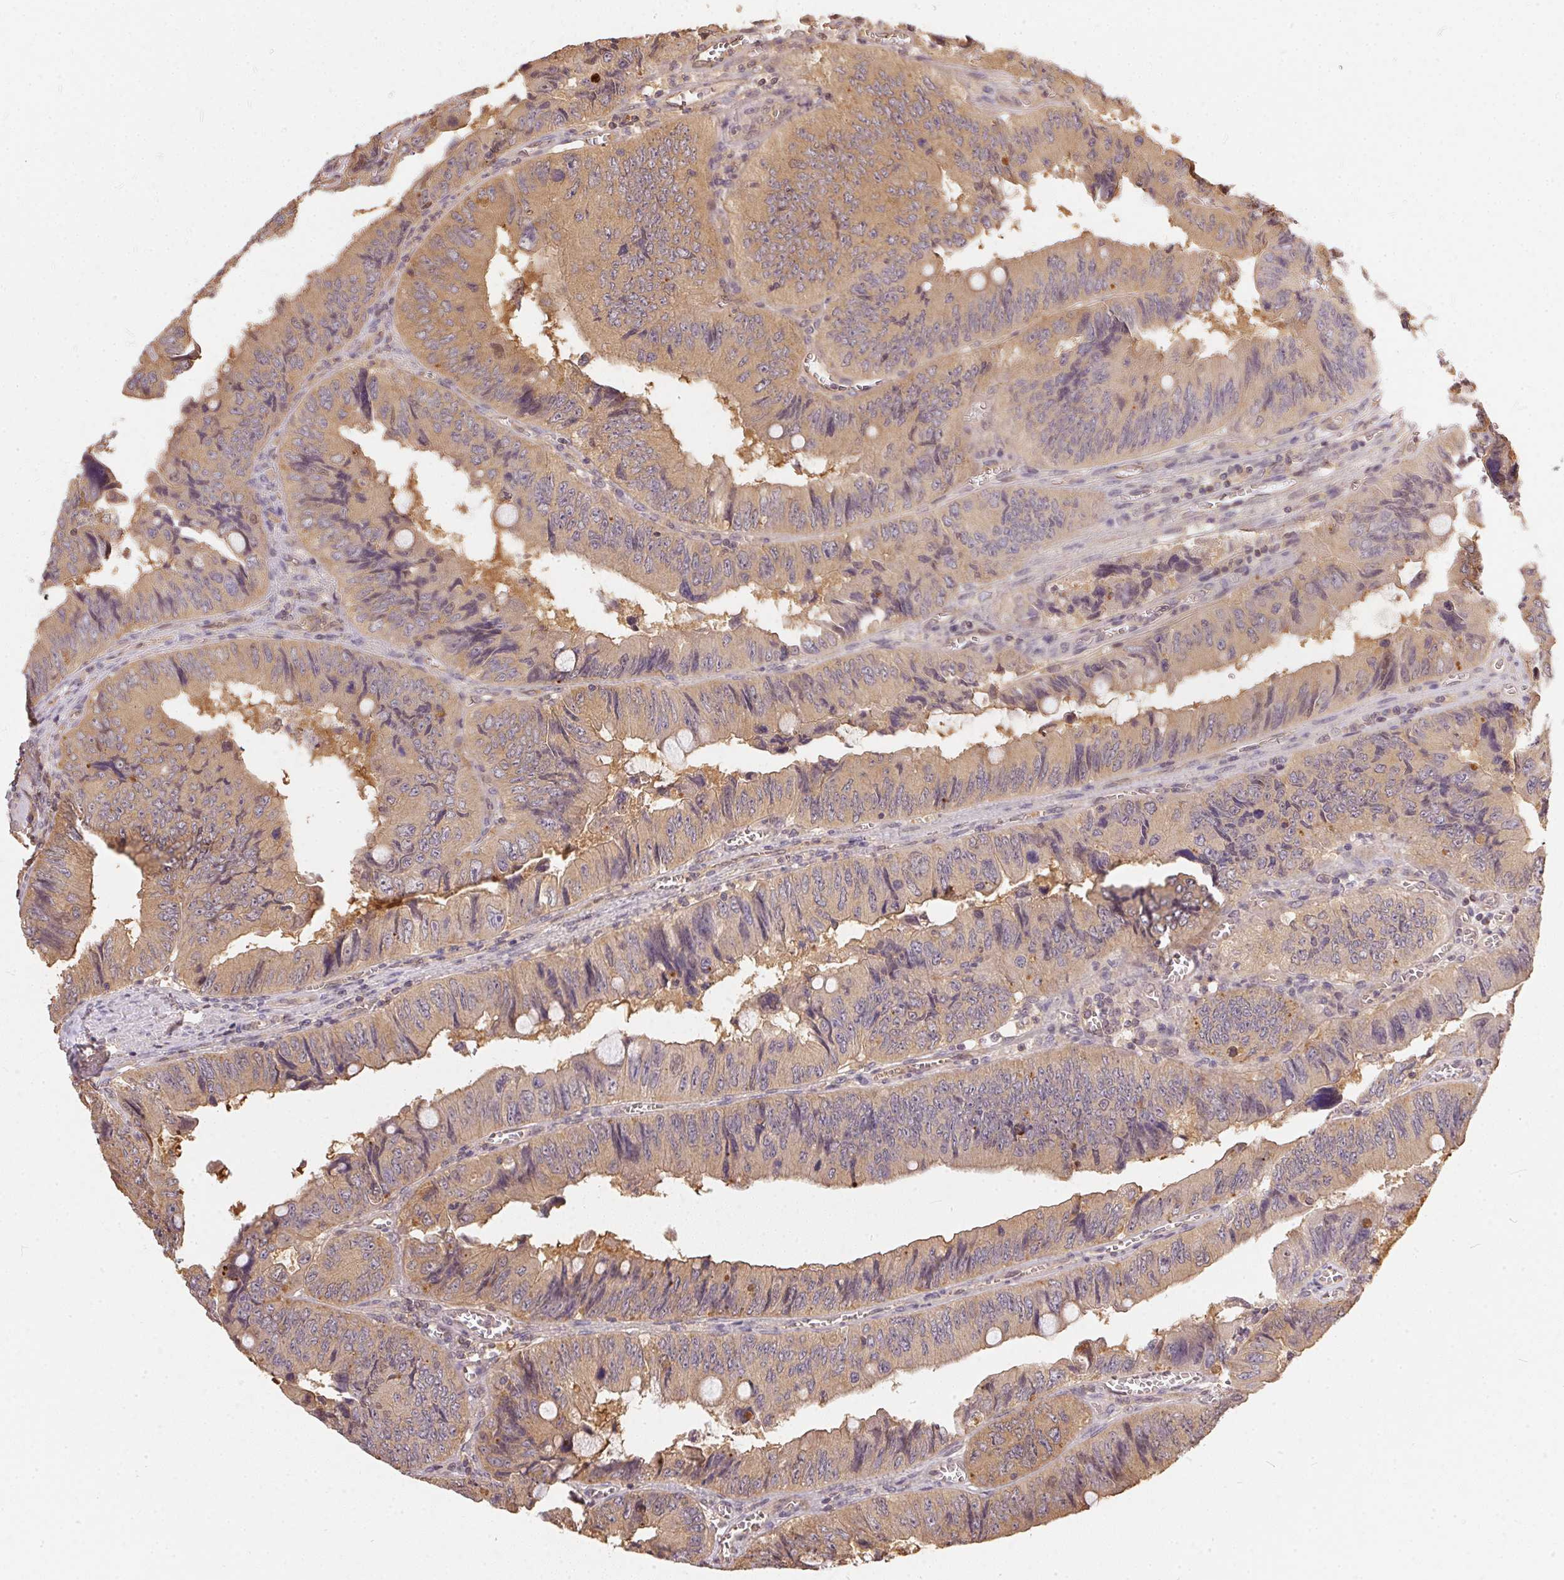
{"staining": {"intensity": "weak", "quantity": ">75%", "location": "cytoplasmic/membranous"}, "tissue": "colorectal cancer", "cell_type": "Tumor cells", "image_type": "cancer", "snomed": [{"axis": "morphology", "description": "Adenocarcinoma, NOS"}, {"axis": "topography", "description": "Colon"}], "caption": "Colorectal cancer (adenocarcinoma) stained with DAB (3,3'-diaminobenzidine) IHC demonstrates low levels of weak cytoplasmic/membranous staining in approximately >75% of tumor cells.", "gene": "BLMH", "patient": {"sex": "female", "age": 84}}